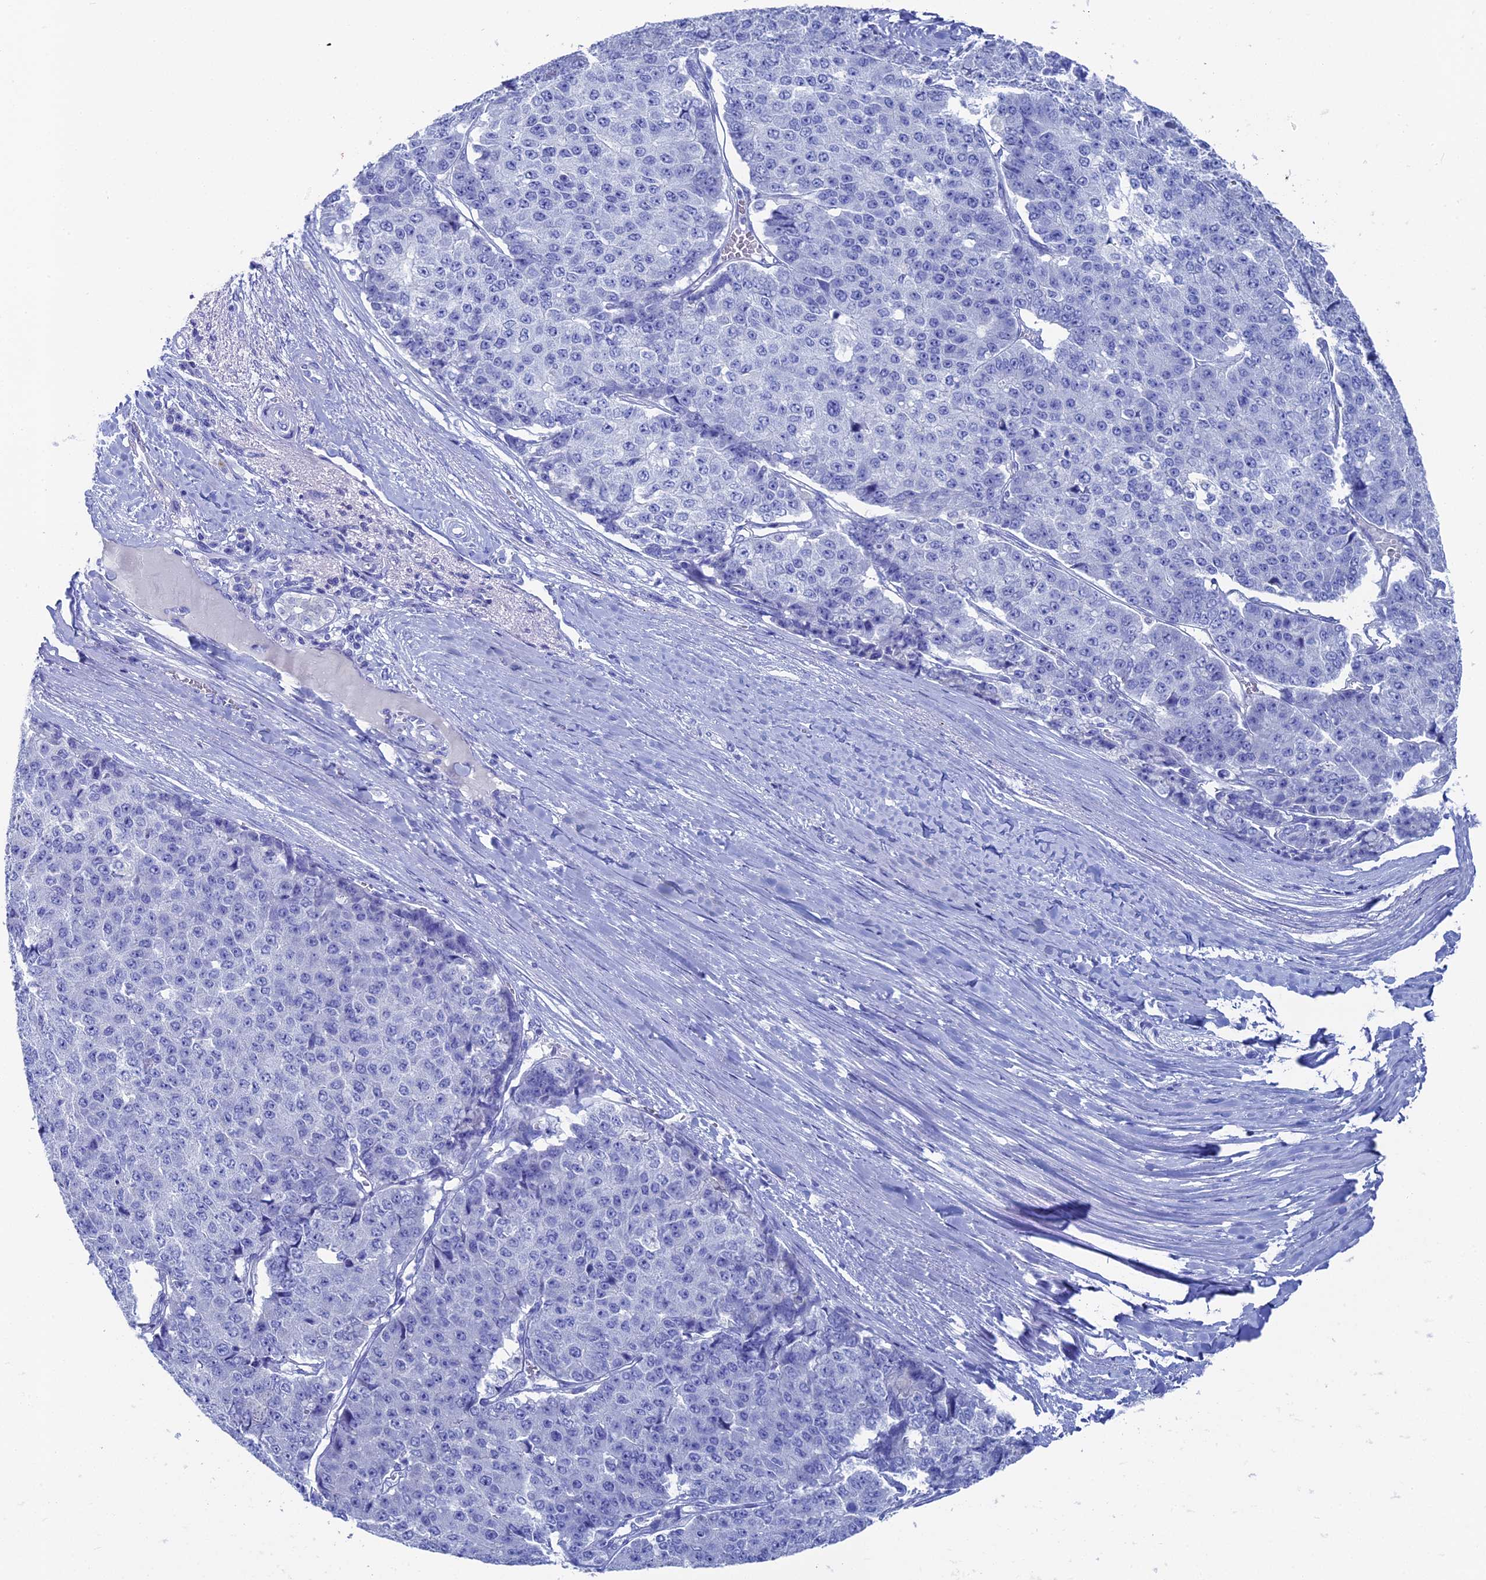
{"staining": {"intensity": "negative", "quantity": "none", "location": "none"}, "tissue": "pancreatic cancer", "cell_type": "Tumor cells", "image_type": "cancer", "snomed": [{"axis": "morphology", "description": "Adenocarcinoma, NOS"}, {"axis": "topography", "description": "Pancreas"}], "caption": "There is no significant expression in tumor cells of adenocarcinoma (pancreatic). (DAB (3,3'-diaminobenzidine) immunohistochemistry (IHC) with hematoxylin counter stain).", "gene": "UNC119", "patient": {"sex": "male", "age": 50}}